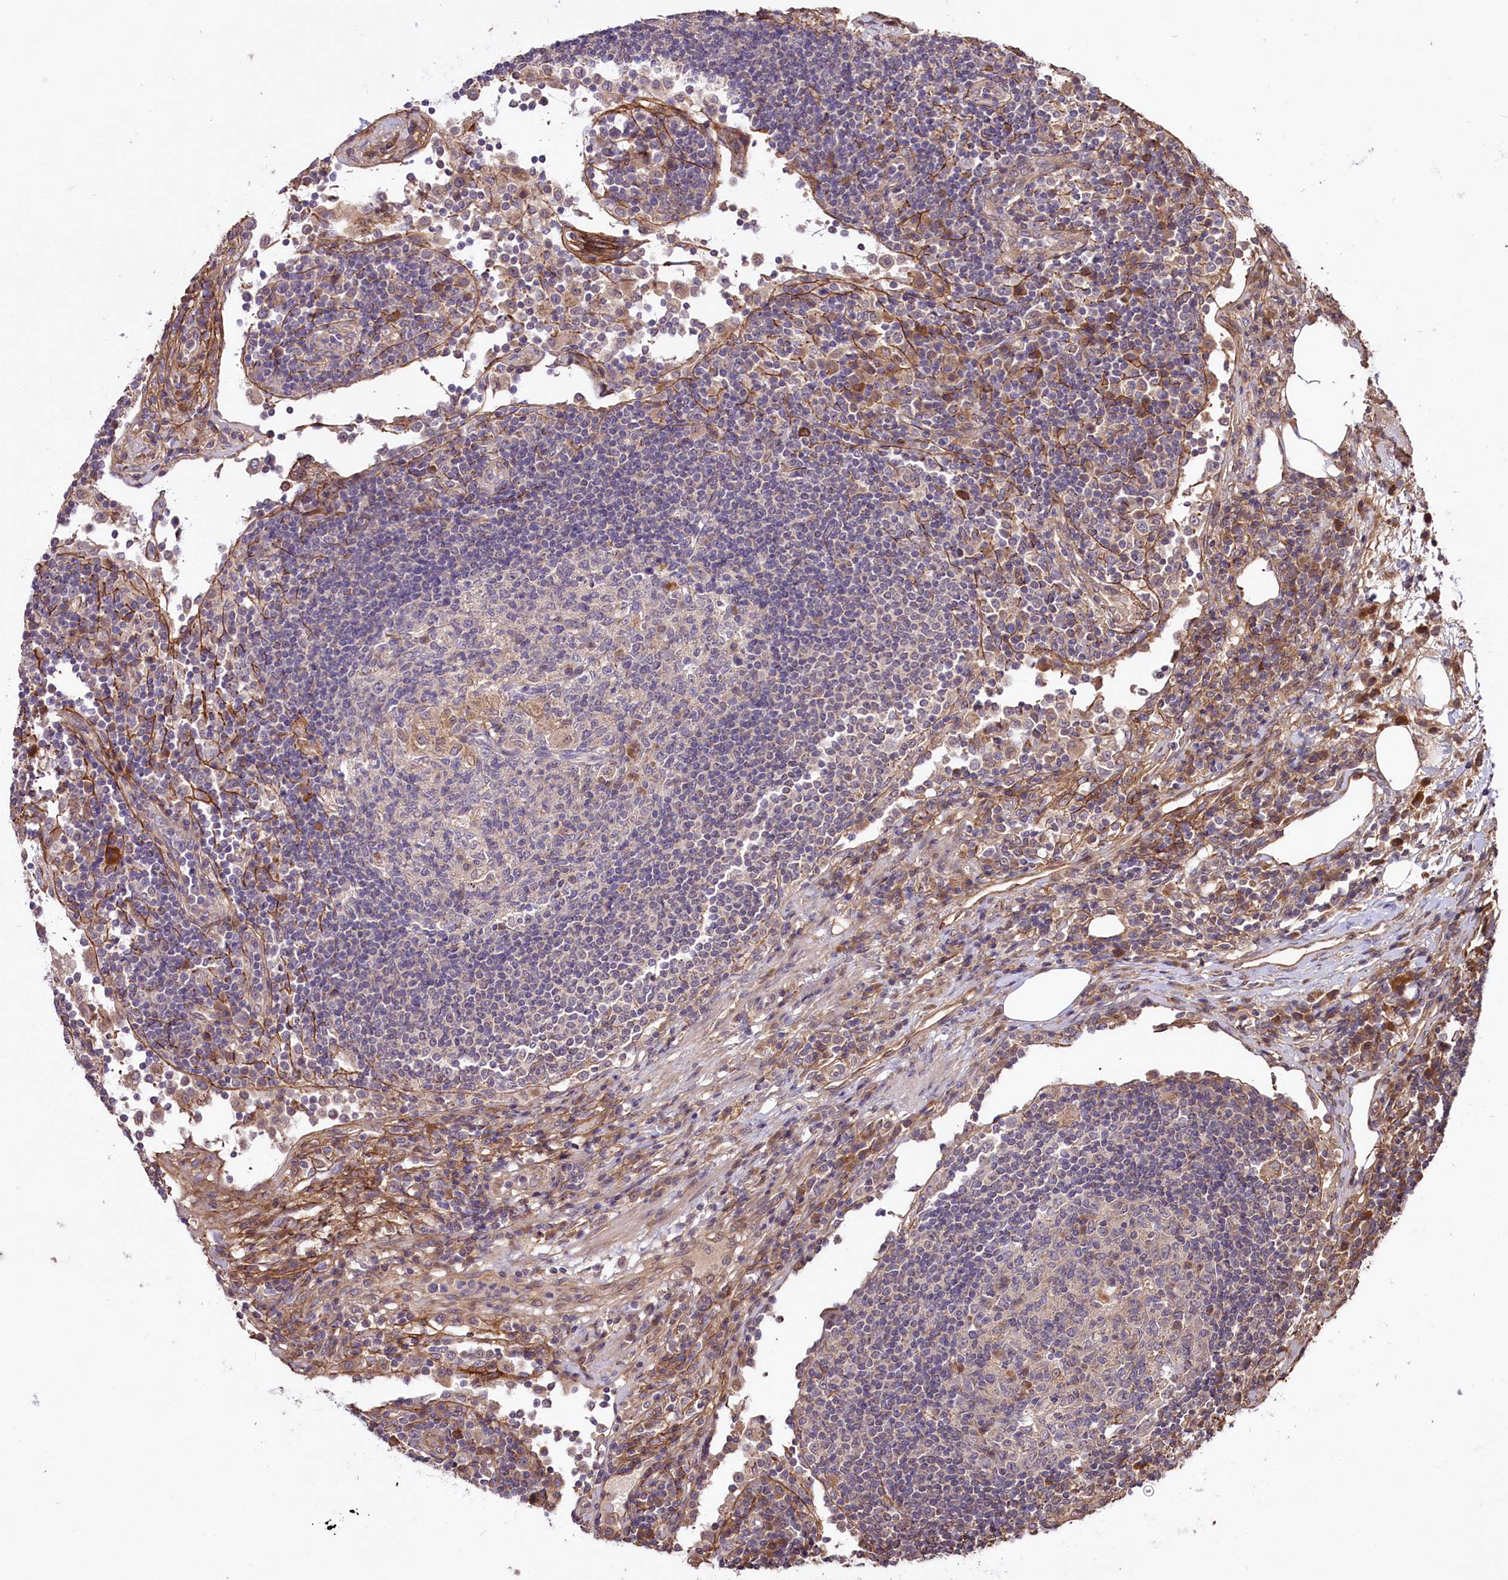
{"staining": {"intensity": "weak", "quantity": "<25%", "location": "cytoplasmic/membranous"}, "tissue": "lymph node", "cell_type": "Germinal center cells", "image_type": "normal", "snomed": [{"axis": "morphology", "description": "Normal tissue, NOS"}, {"axis": "topography", "description": "Lymph node"}], "caption": "This image is of benign lymph node stained with immunohistochemistry (IHC) to label a protein in brown with the nuclei are counter-stained blue. There is no staining in germinal center cells. (Stains: DAB immunohistochemistry with hematoxylin counter stain, Microscopy: brightfield microscopy at high magnification).", "gene": "TNPO3", "patient": {"sex": "female", "age": 53}}